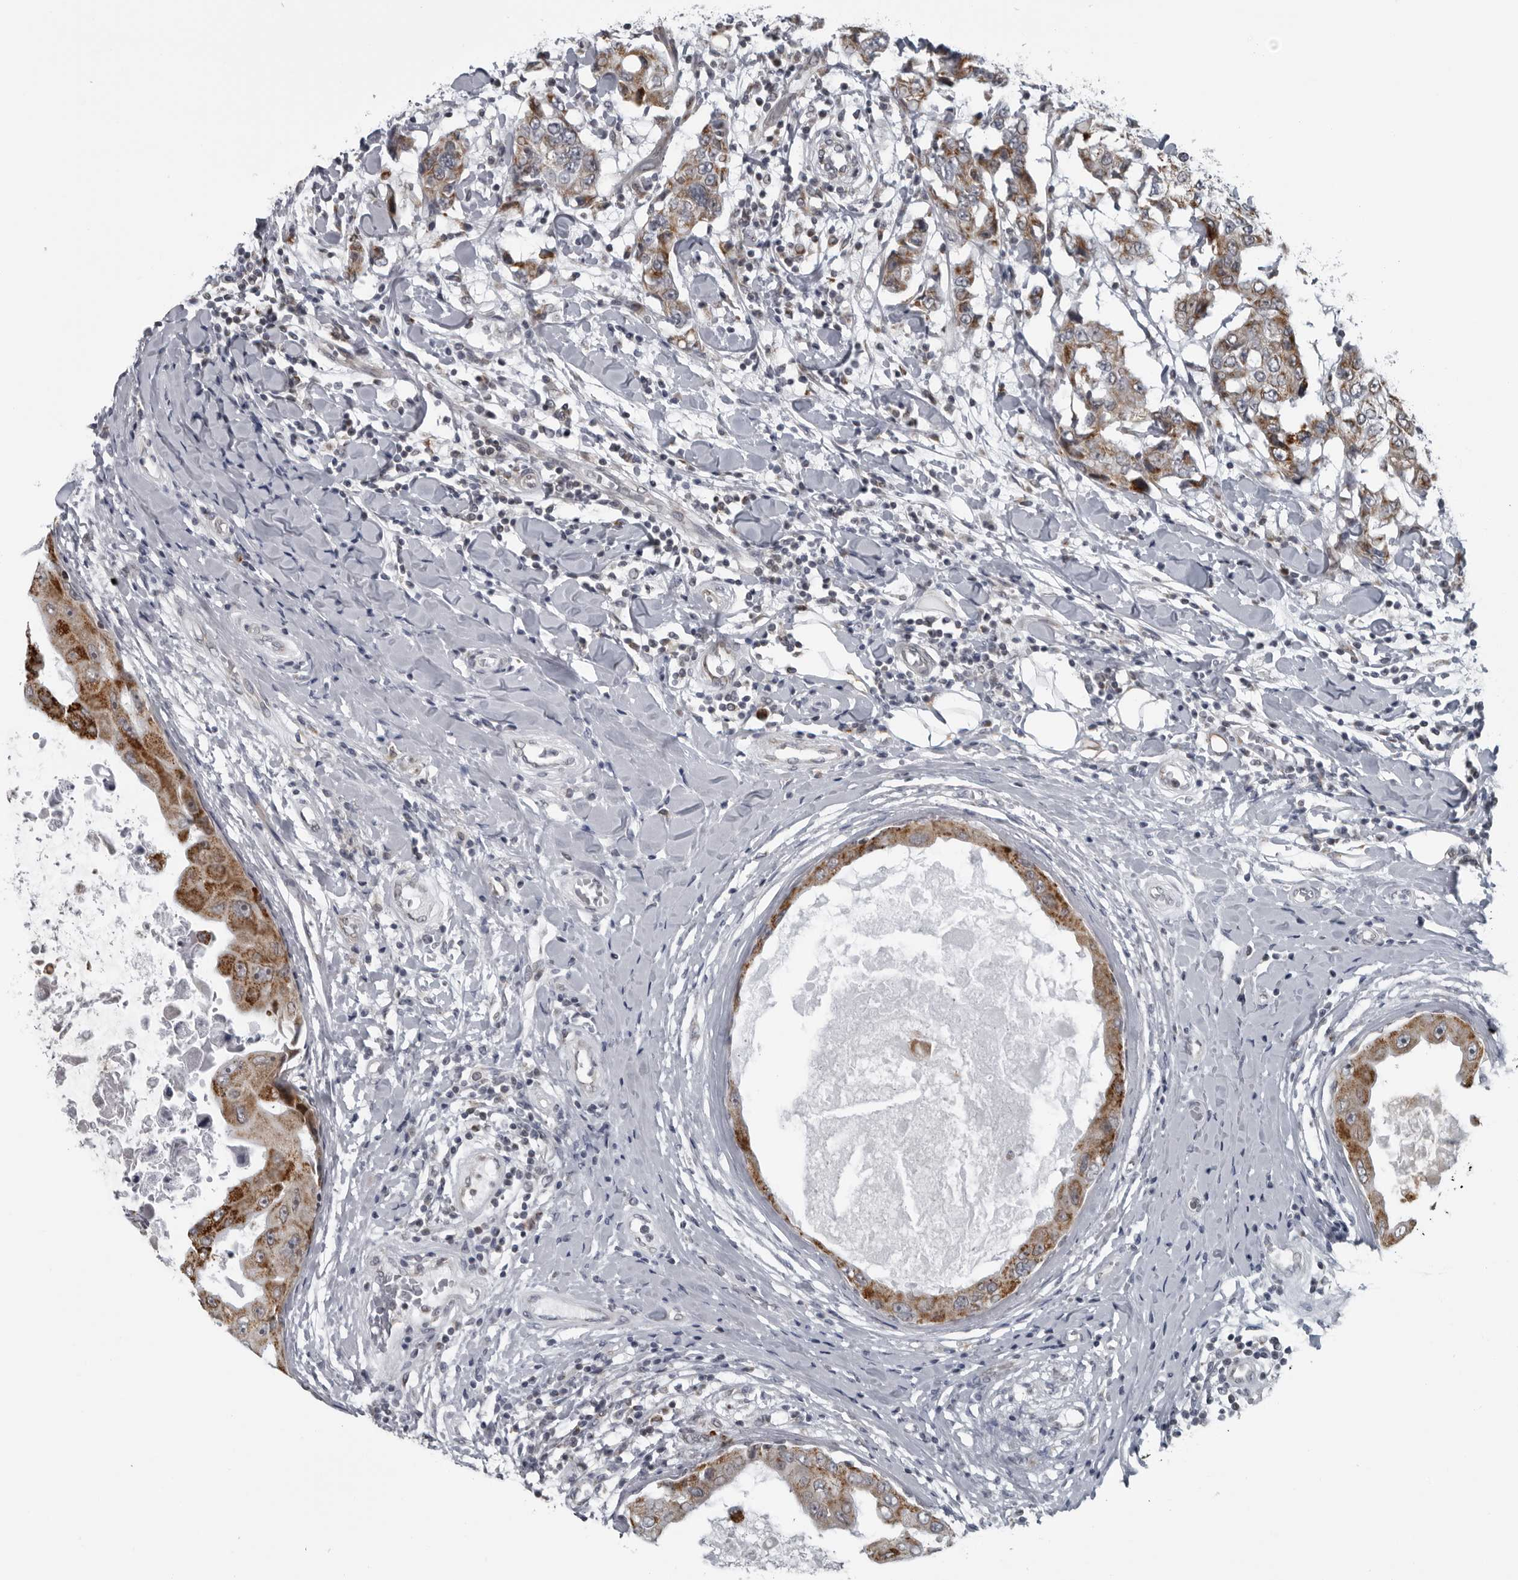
{"staining": {"intensity": "moderate", "quantity": ">75%", "location": "cytoplasmic/membranous"}, "tissue": "breast cancer", "cell_type": "Tumor cells", "image_type": "cancer", "snomed": [{"axis": "morphology", "description": "Duct carcinoma"}, {"axis": "topography", "description": "Breast"}], "caption": "An image showing moderate cytoplasmic/membranous expression in approximately >75% of tumor cells in breast cancer, as visualized by brown immunohistochemical staining.", "gene": "RTCA", "patient": {"sex": "female", "age": 27}}